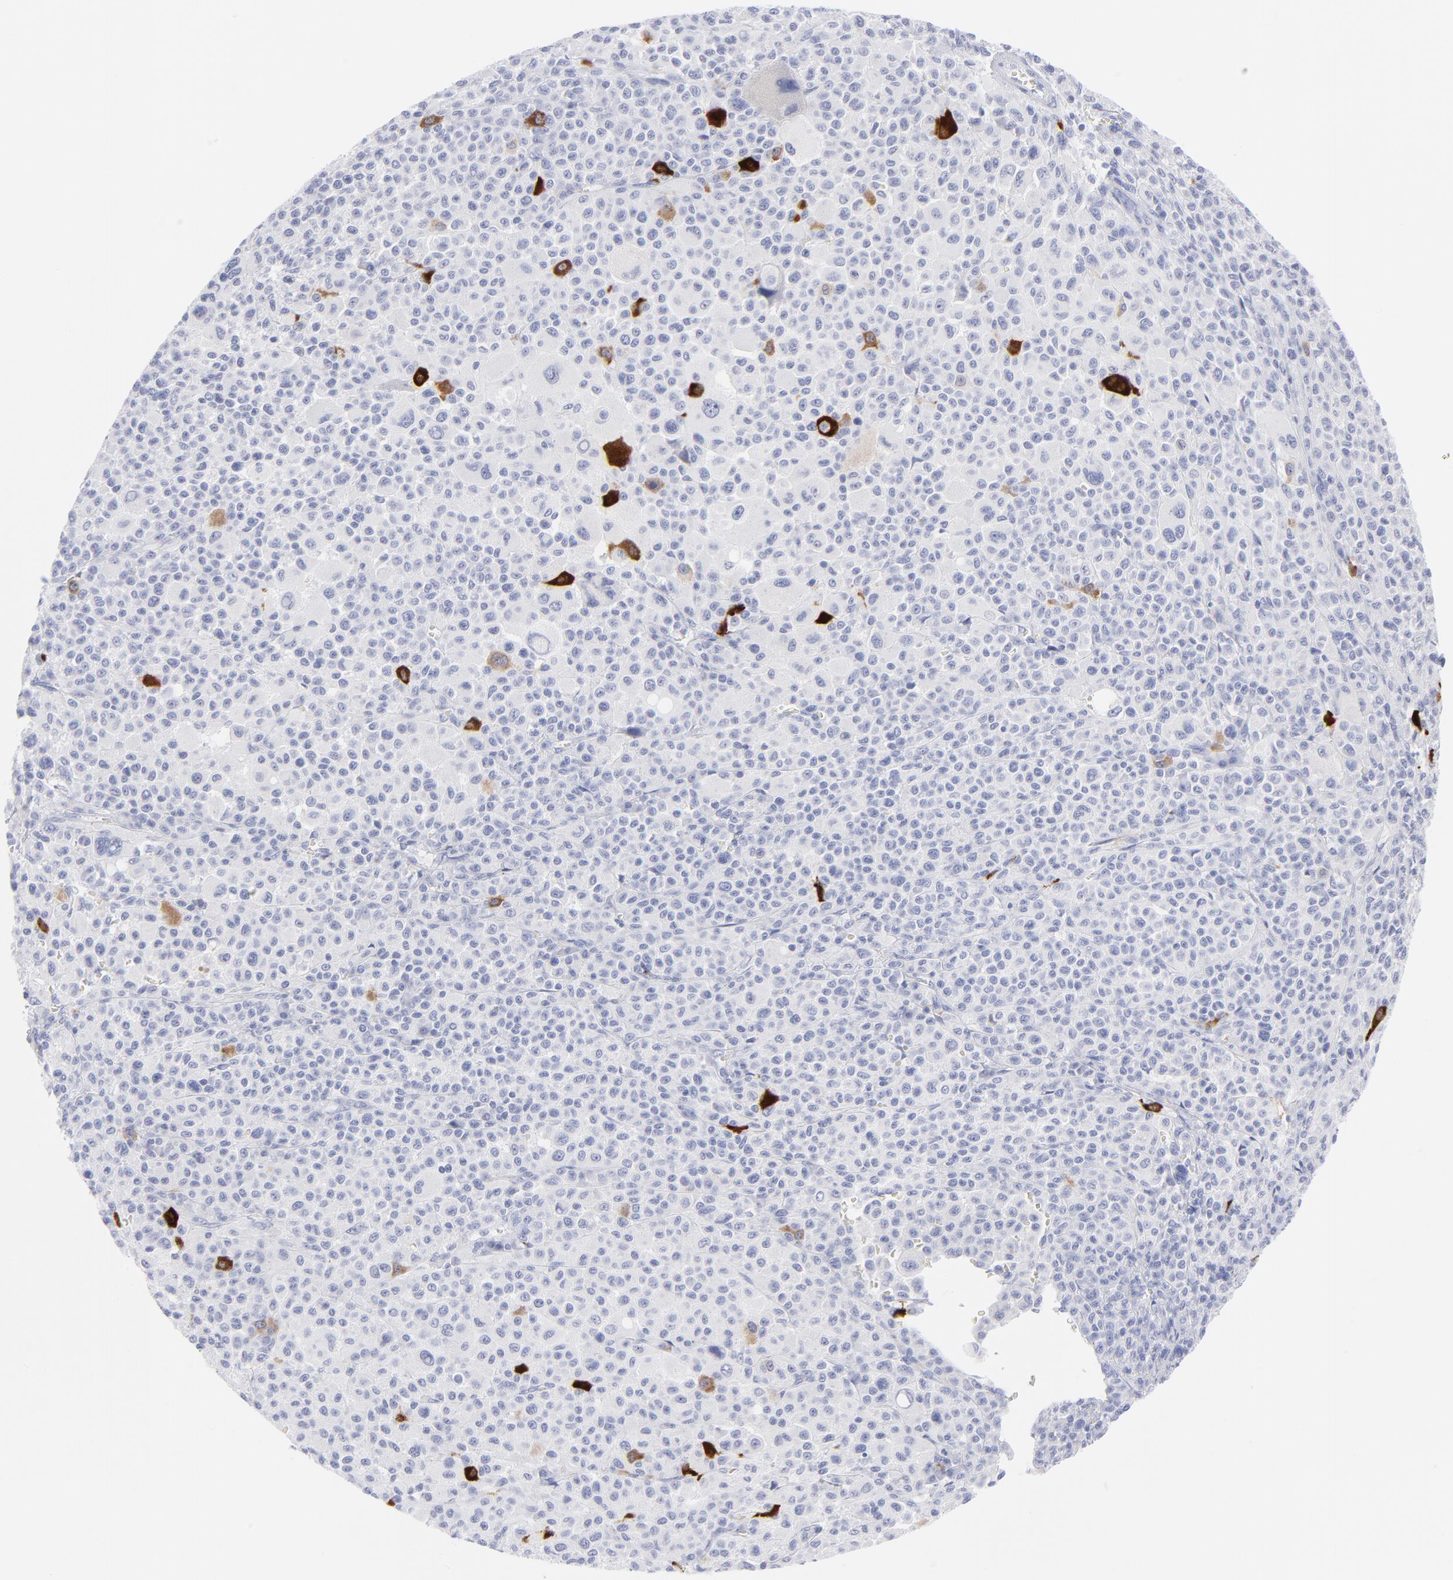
{"staining": {"intensity": "strong", "quantity": "<25%", "location": "cytoplasmic/membranous"}, "tissue": "melanoma", "cell_type": "Tumor cells", "image_type": "cancer", "snomed": [{"axis": "morphology", "description": "Malignant melanoma, Metastatic site"}, {"axis": "topography", "description": "Skin"}], "caption": "A histopathology image showing strong cytoplasmic/membranous expression in approximately <25% of tumor cells in melanoma, as visualized by brown immunohistochemical staining.", "gene": "CCNB1", "patient": {"sex": "female", "age": 74}}